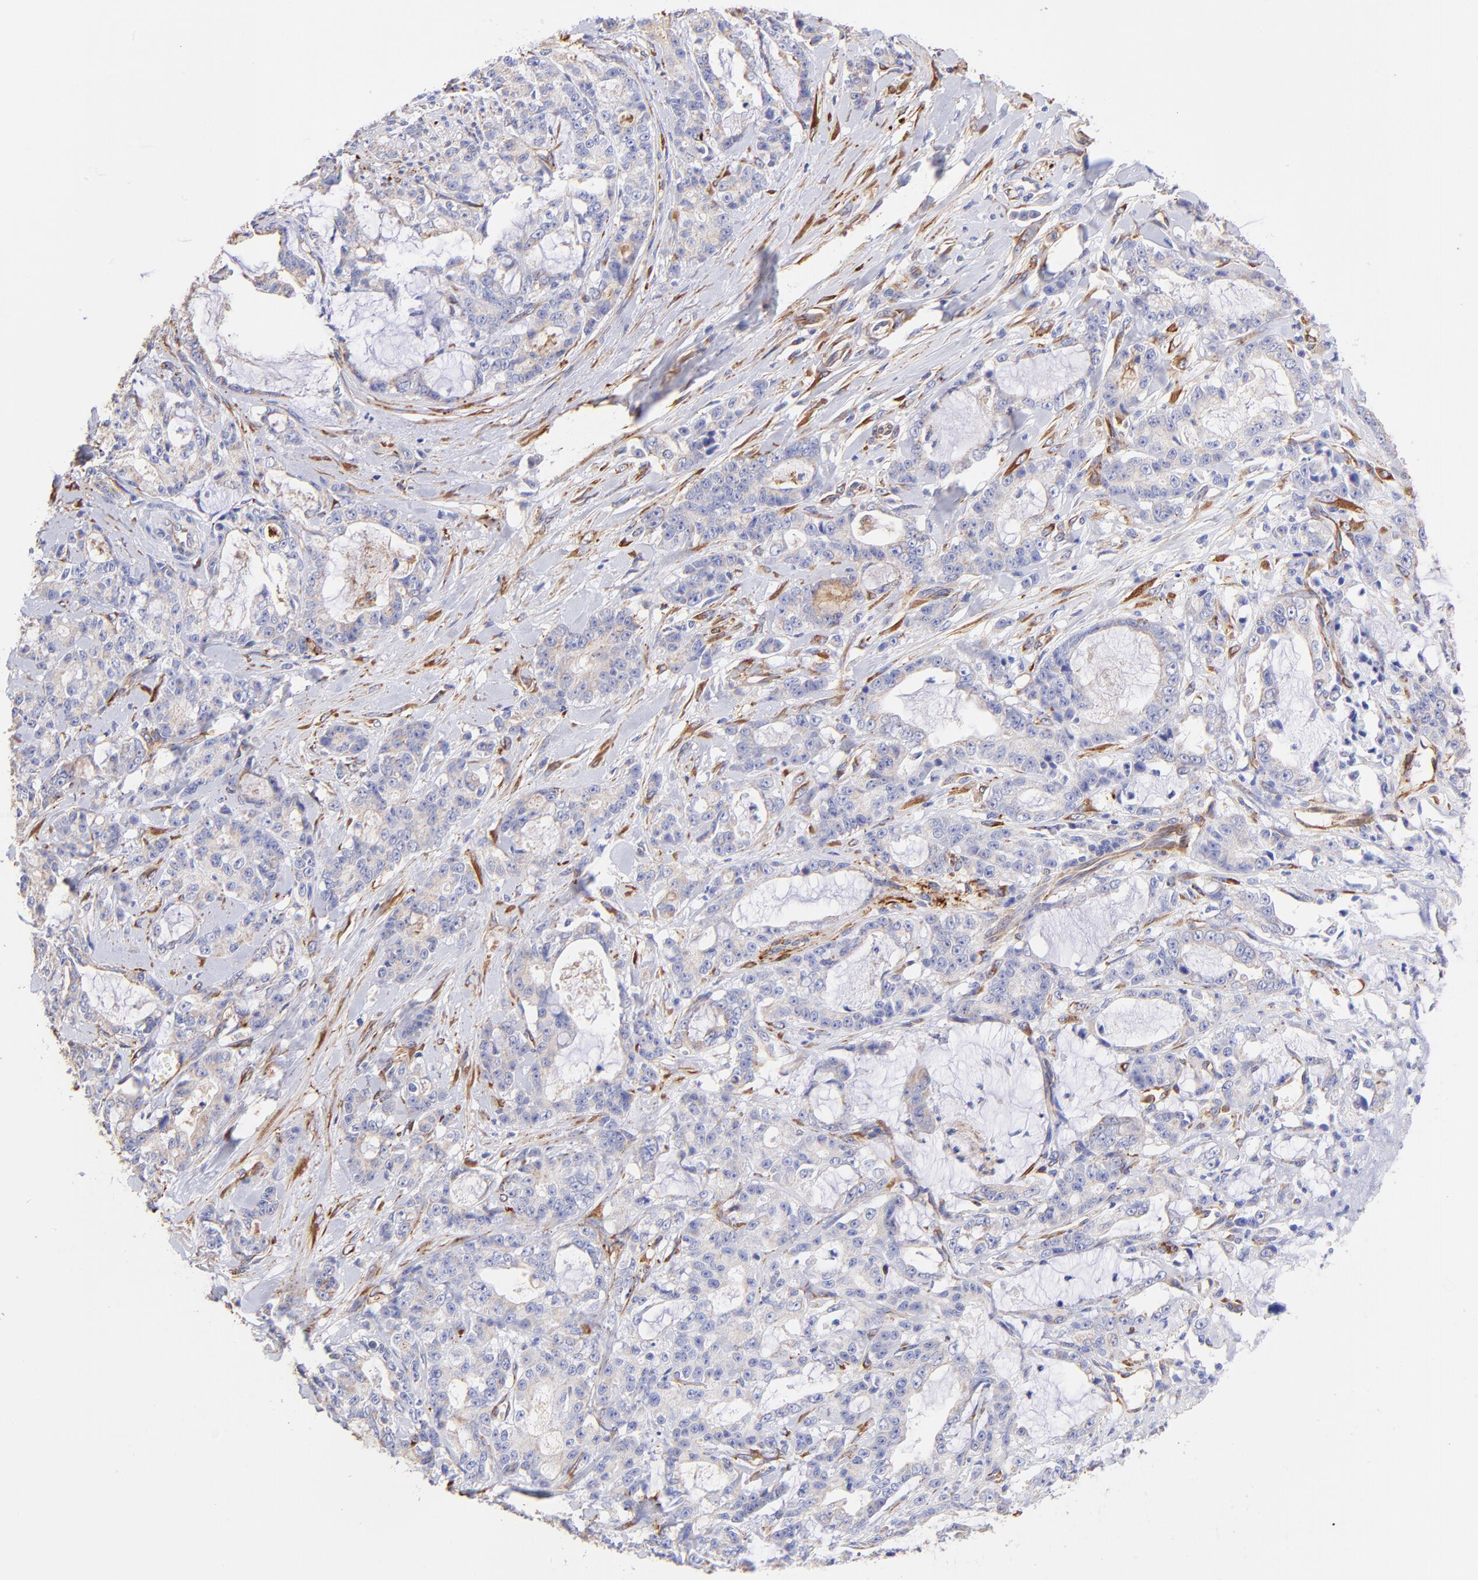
{"staining": {"intensity": "weak", "quantity": ">75%", "location": "cytoplasmic/membranous"}, "tissue": "pancreatic cancer", "cell_type": "Tumor cells", "image_type": "cancer", "snomed": [{"axis": "morphology", "description": "Adenocarcinoma, NOS"}, {"axis": "topography", "description": "Pancreas"}], "caption": "A brown stain labels weak cytoplasmic/membranous staining of a protein in human pancreatic adenocarcinoma tumor cells. Immunohistochemistry stains the protein of interest in brown and the nuclei are stained blue.", "gene": "SPARC", "patient": {"sex": "female", "age": 73}}